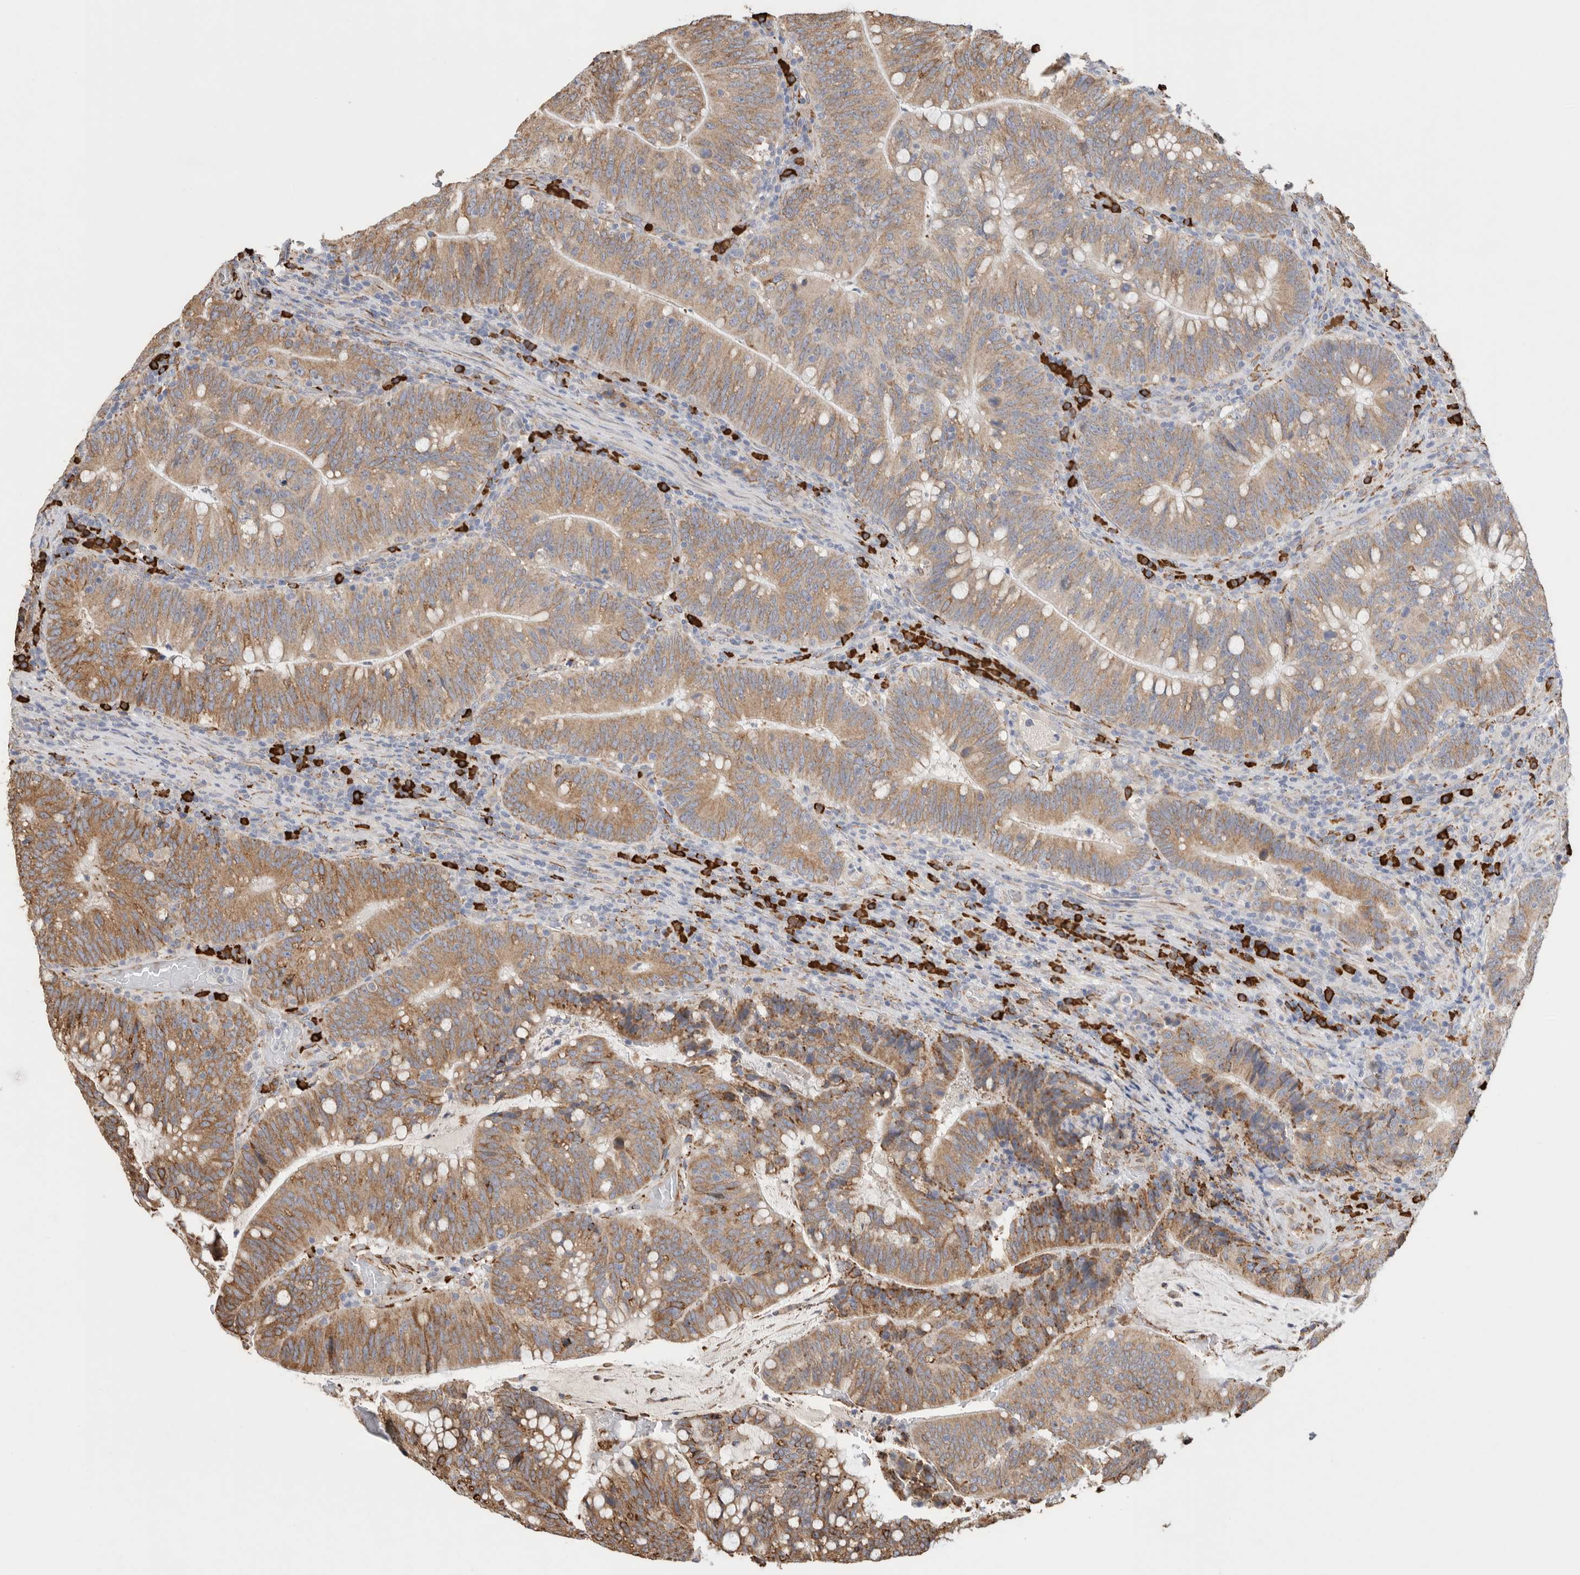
{"staining": {"intensity": "moderate", "quantity": ">75%", "location": "cytoplasmic/membranous"}, "tissue": "colorectal cancer", "cell_type": "Tumor cells", "image_type": "cancer", "snomed": [{"axis": "morphology", "description": "Adenocarcinoma, NOS"}, {"axis": "topography", "description": "Colon"}], "caption": "Protein staining shows moderate cytoplasmic/membranous expression in about >75% of tumor cells in colorectal adenocarcinoma. The protein is shown in brown color, while the nuclei are stained blue.", "gene": "BLOC1S5", "patient": {"sex": "female", "age": 66}}